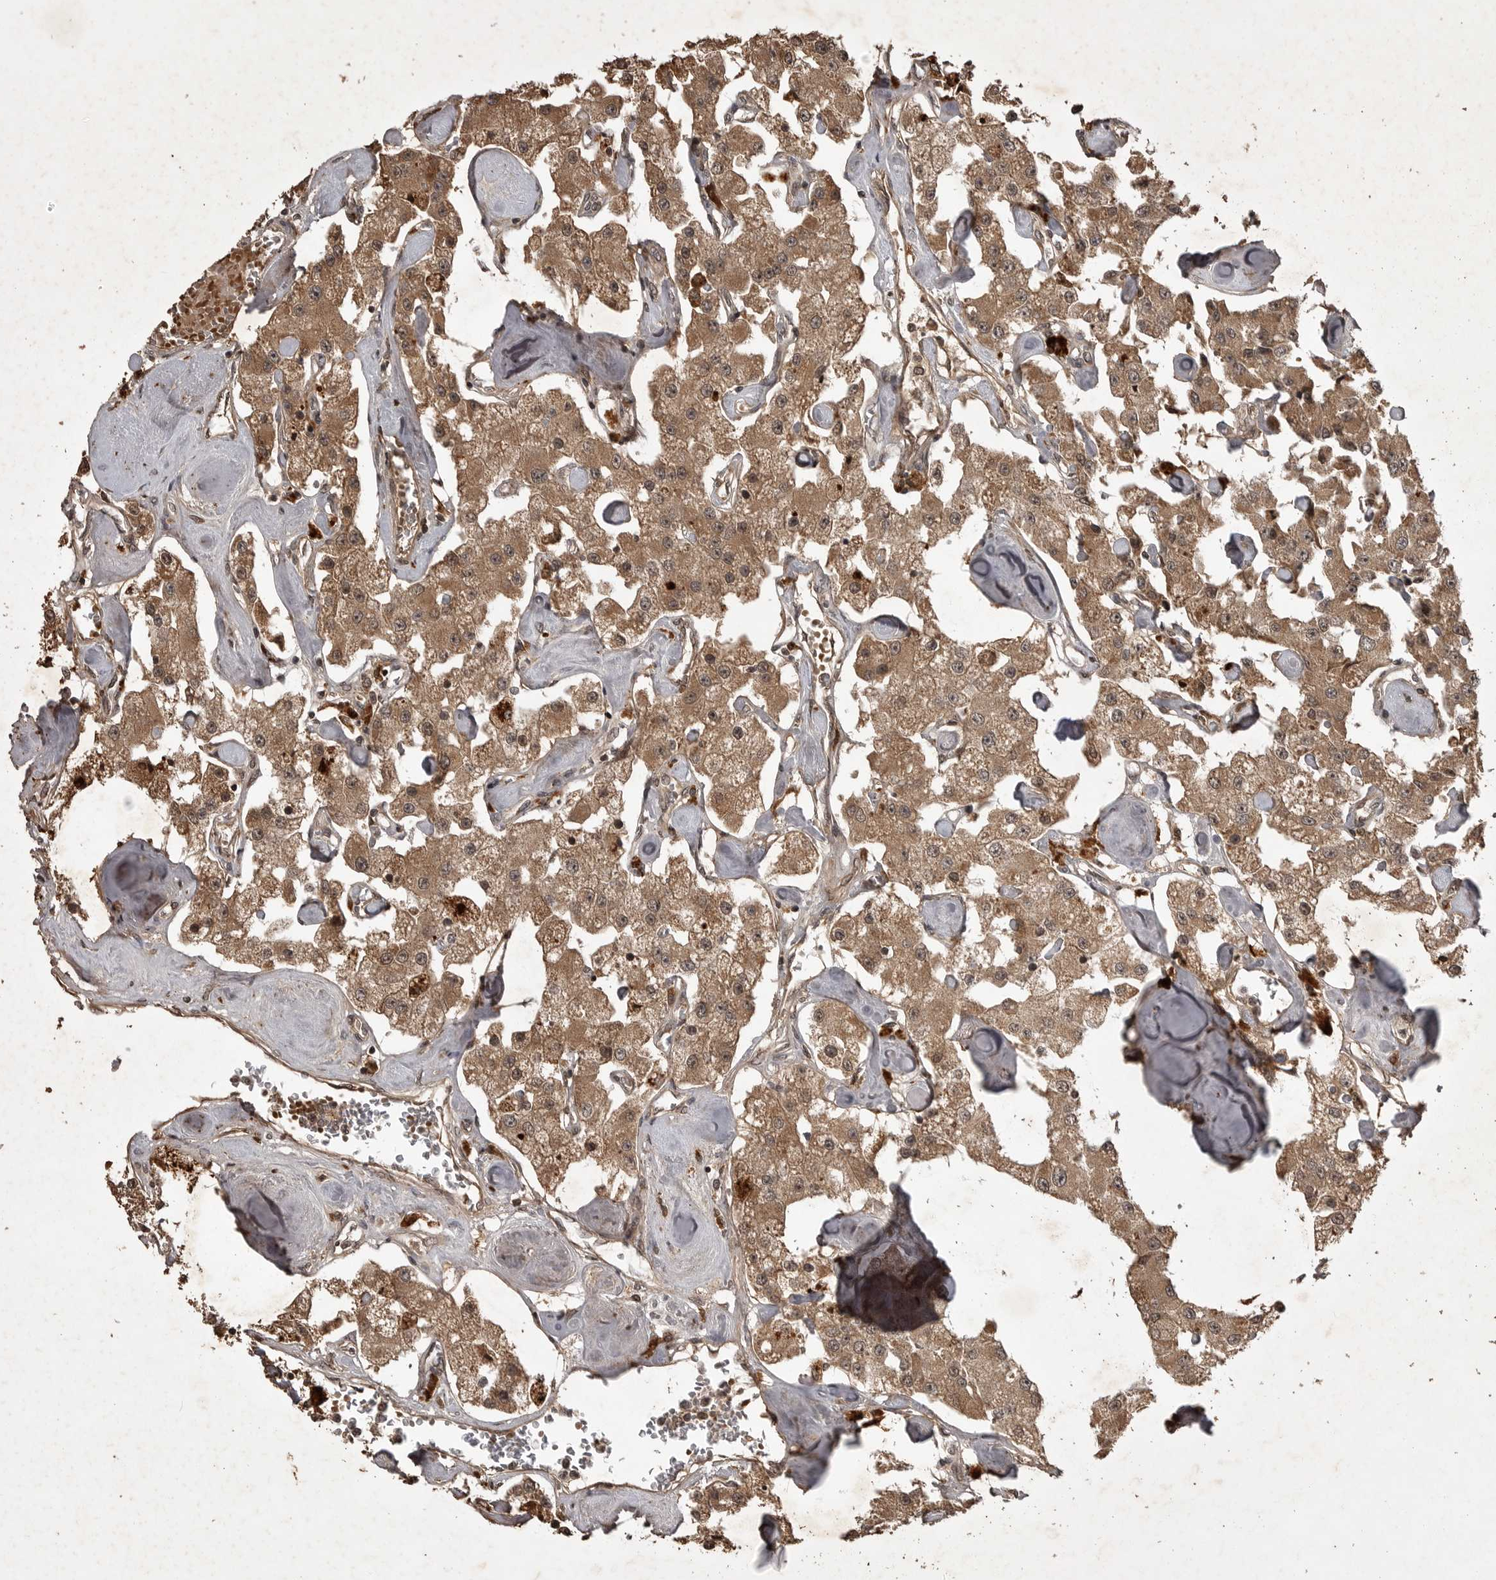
{"staining": {"intensity": "moderate", "quantity": ">75%", "location": "cytoplasmic/membranous"}, "tissue": "carcinoid", "cell_type": "Tumor cells", "image_type": "cancer", "snomed": [{"axis": "morphology", "description": "Carcinoid, malignant, NOS"}, {"axis": "topography", "description": "Pancreas"}], "caption": "Immunohistochemistry image of human carcinoid stained for a protein (brown), which demonstrates medium levels of moderate cytoplasmic/membranous expression in about >75% of tumor cells.", "gene": "AKAP7", "patient": {"sex": "male", "age": 41}}